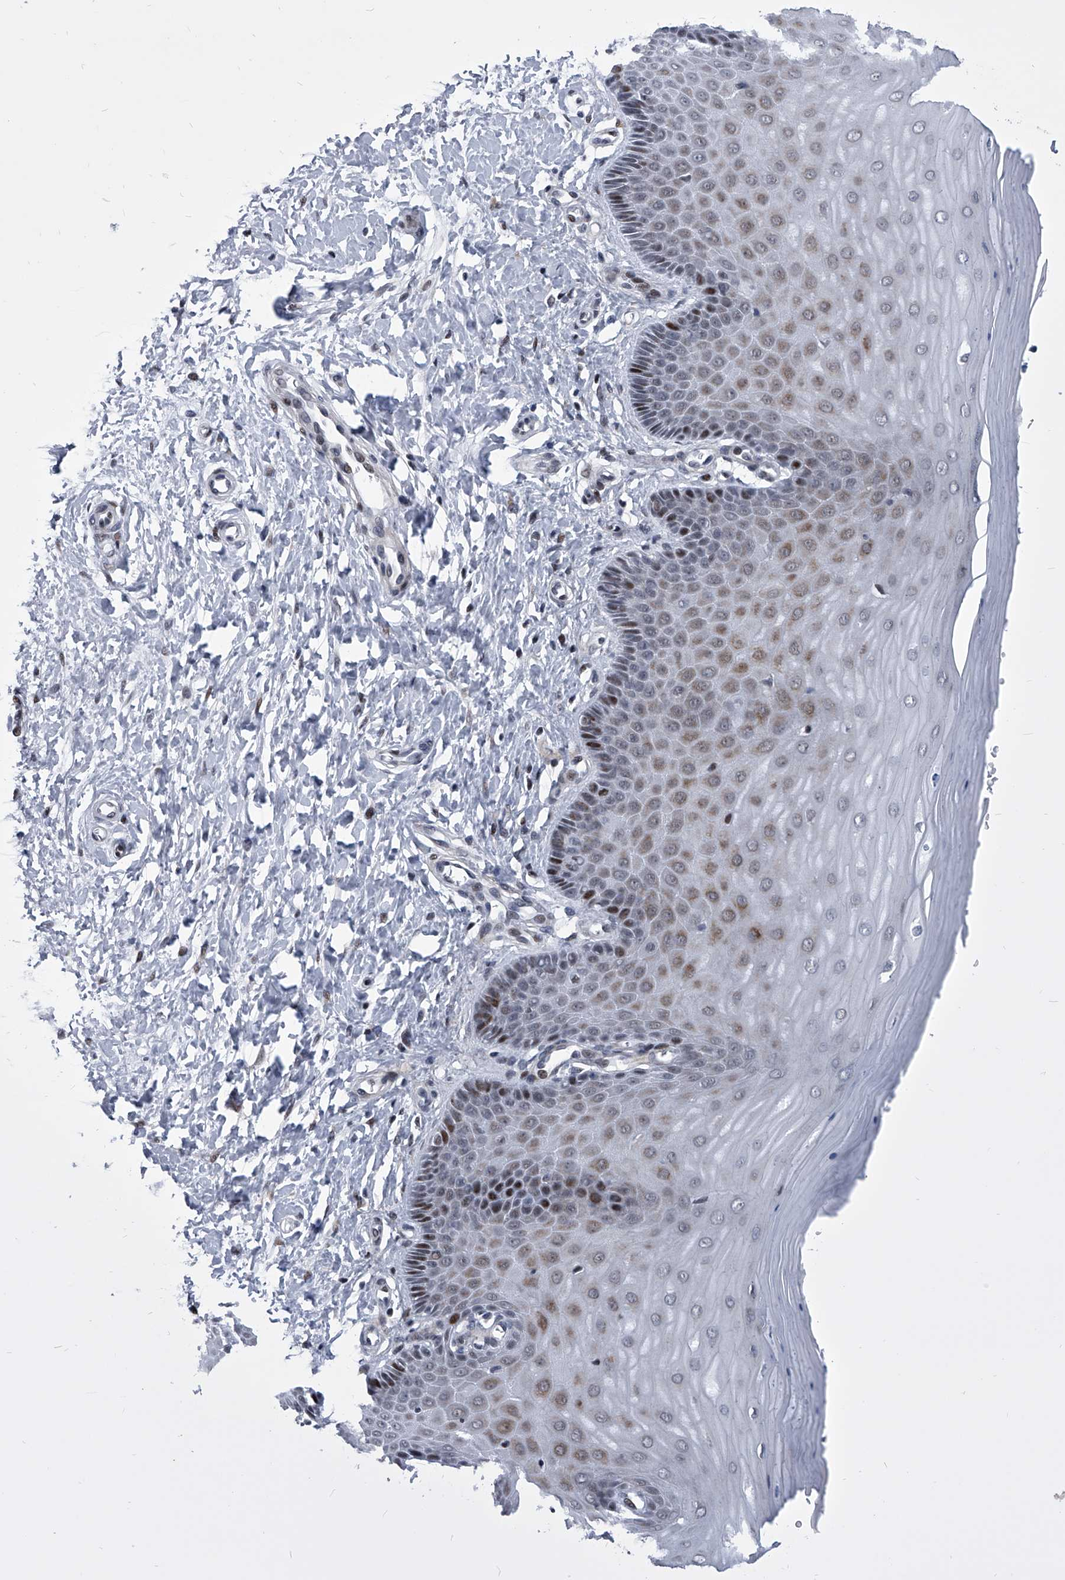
{"staining": {"intensity": "weak", "quantity": "25%-75%", "location": "nuclear"}, "tissue": "cervix", "cell_type": "Glandular cells", "image_type": "normal", "snomed": [{"axis": "morphology", "description": "Normal tissue, NOS"}, {"axis": "topography", "description": "Cervix"}], "caption": "Immunohistochemical staining of unremarkable human cervix displays weak nuclear protein positivity in approximately 25%-75% of glandular cells. Ihc stains the protein of interest in brown and the nuclei are stained blue.", "gene": "CMTR1", "patient": {"sex": "female", "age": 55}}